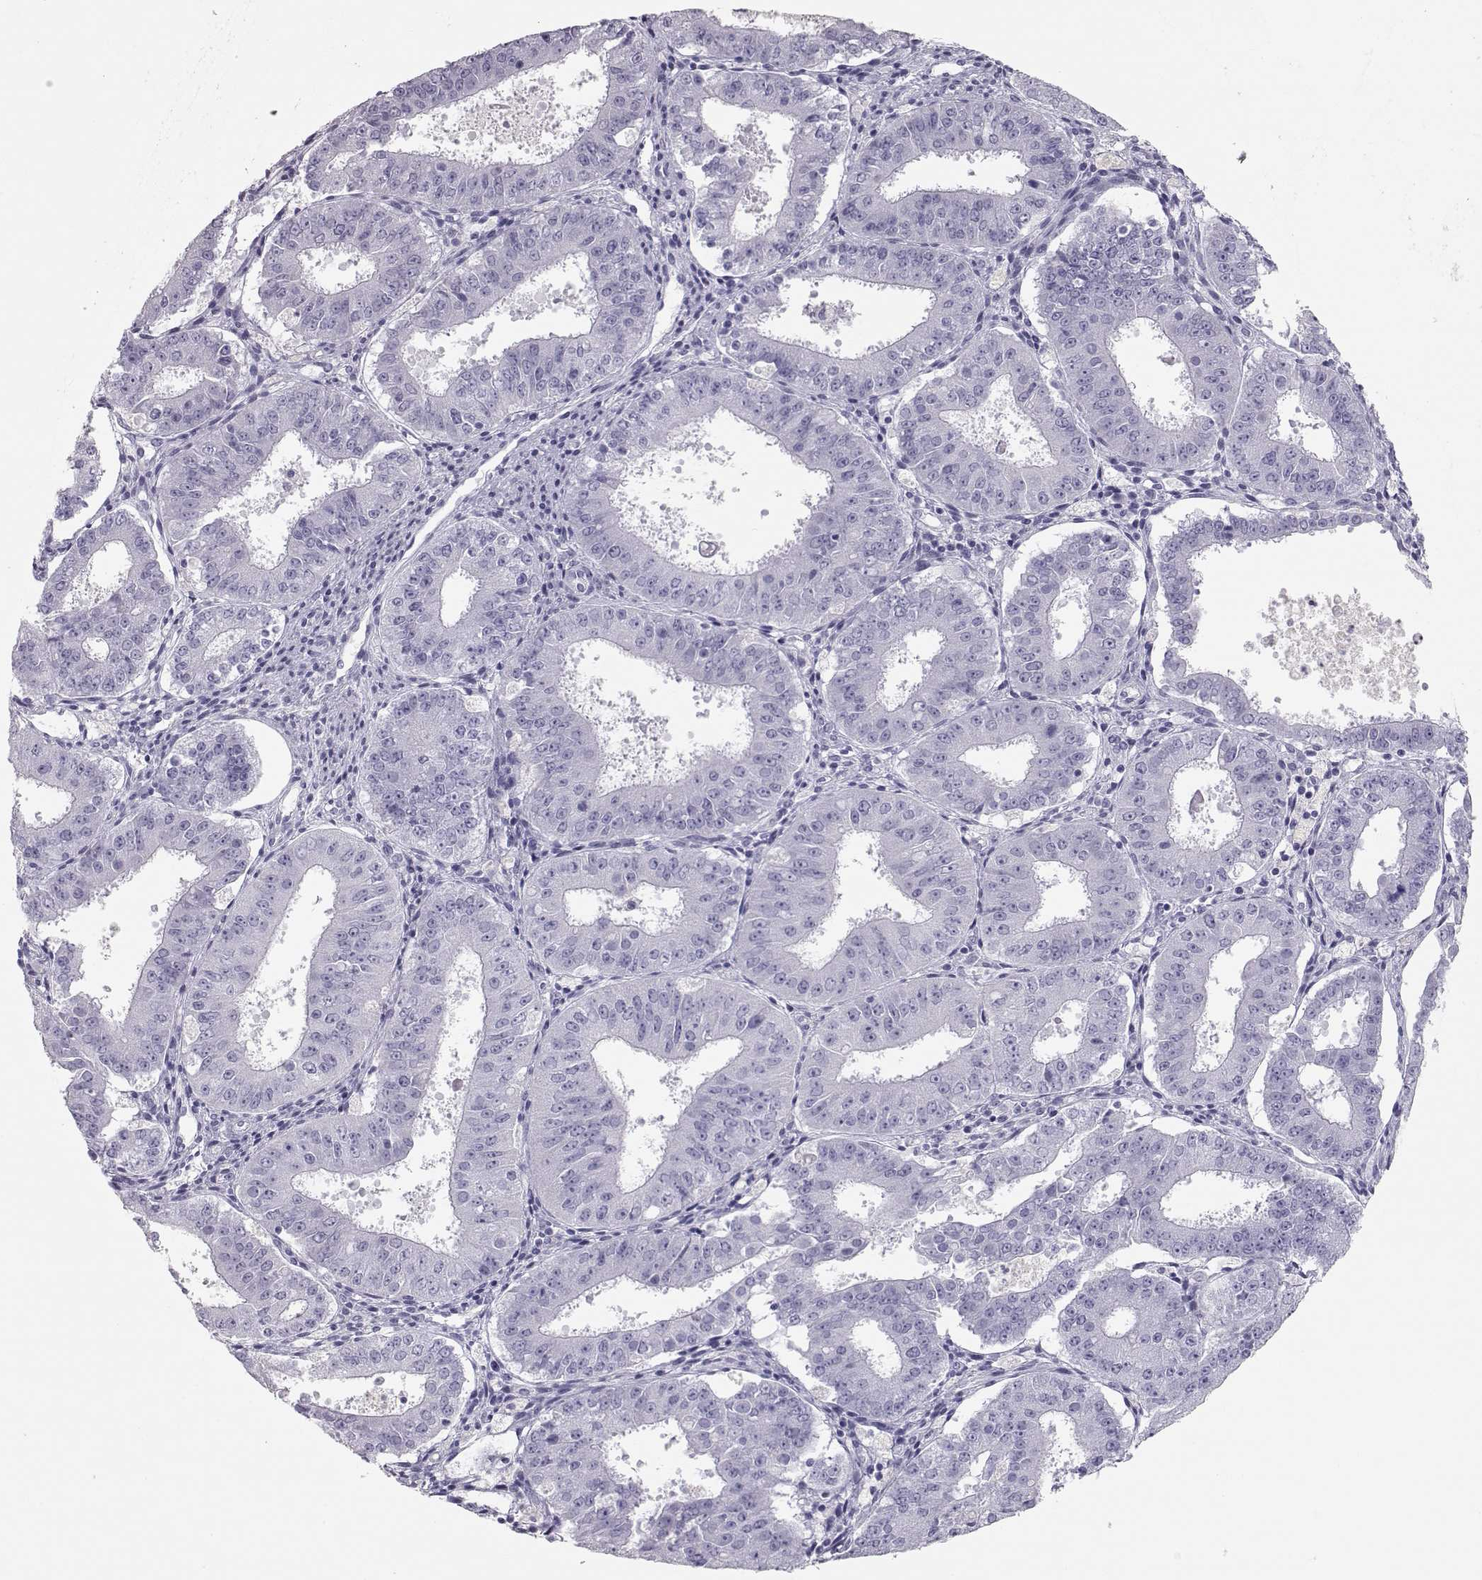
{"staining": {"intensity": "negative", "quantity": "none", "location": "none"}, "tissue": "ovarian cancer", "cell_type": "Tumor cells", "image_type": "cancer", "snomed": [{"axis": "morphology", "description": "Carcinoma, endometroid"}, {"axis": "topography", "description": "Ovary"}], "caption": "Image shows no protein expression in tumor cells of ovarian cancer tissue.", "gene": "MIP", "patient": {"sex": "female", "age": 42}}